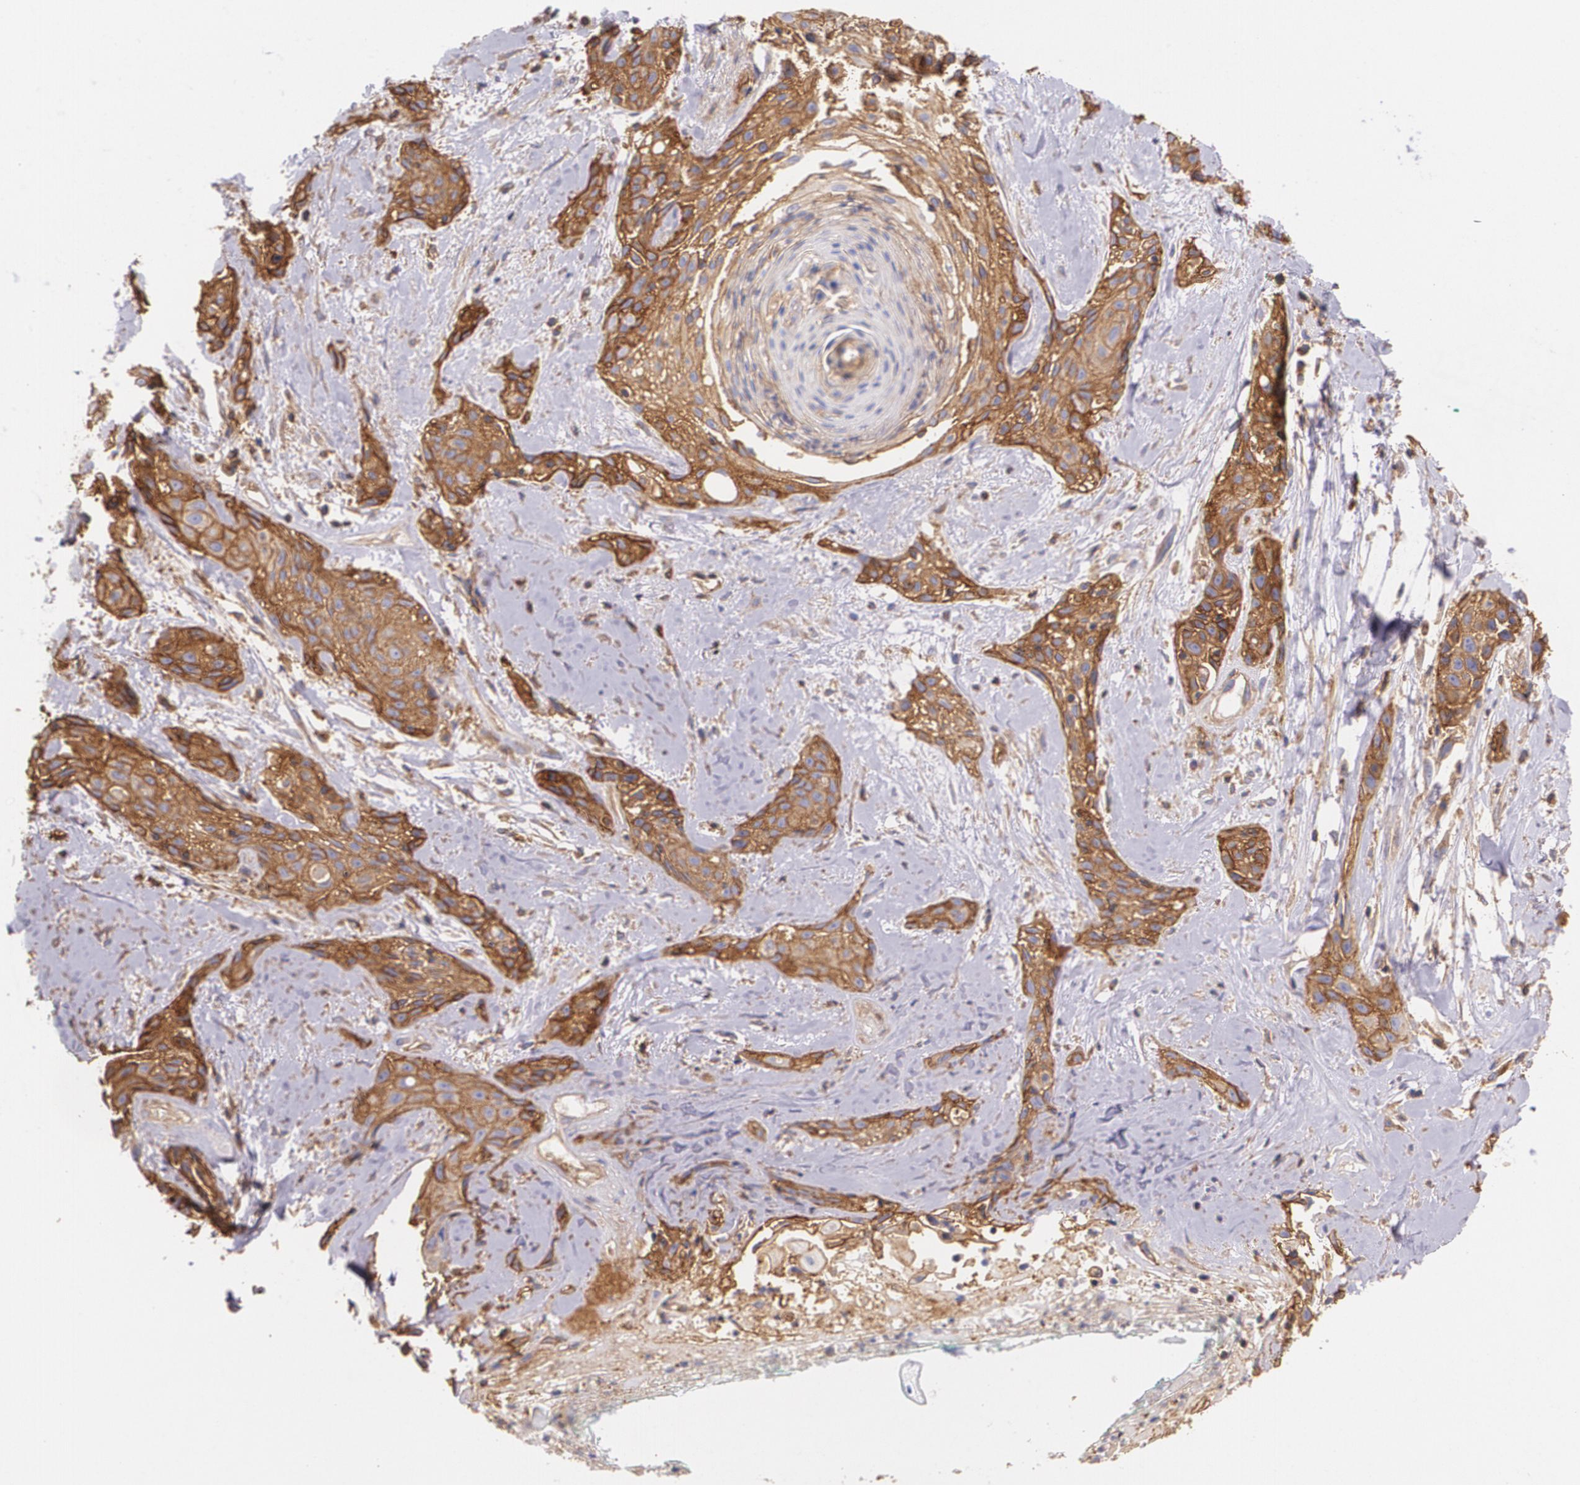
{"staining": {"intensity": "moderate", "quantity": ">75%", "location": "cytoplasmic/membranous"}, "tissue": "skin cancer", "cell_type": "Tumor cells", "image_type": "cancer", "snomed": [{"axis": "morphology", "description": "Squamous cell carcinoma, NOS"}, {"axis": "topography", "description": "Skin"}, {"axis": "topography", "description": "Anal"}], "caption": "Moderate cytoplasmic/membranous protein staining is identified in about >75% of tumor cells in skin cancer. Using DAB (3,3'-diaminobenzidine) (brown) and hematoxylin (blue) stains, captured at high magnification using brightfield microscopy.", "gene": "B2M", "patient": {"sex": "male", "age": 64}}